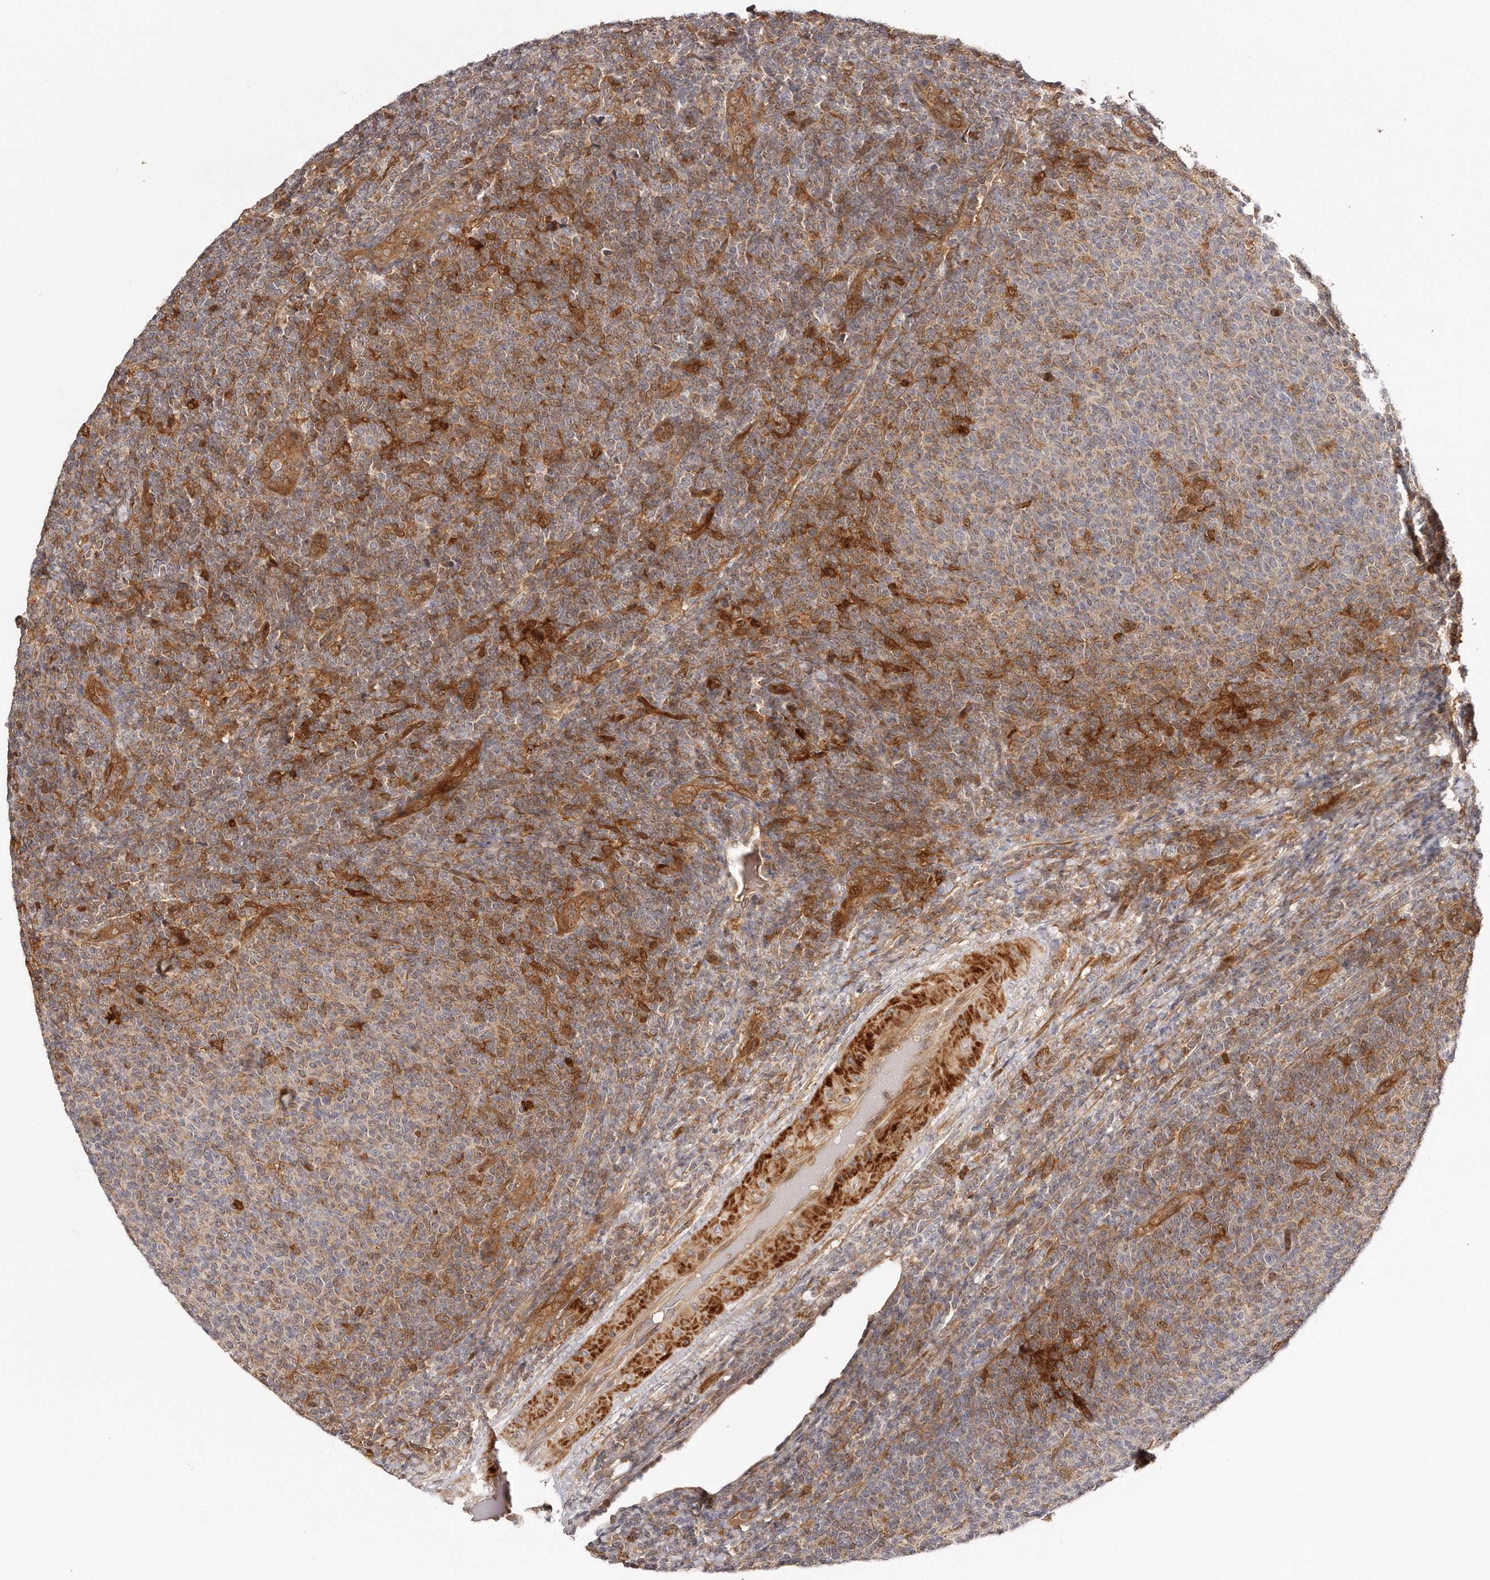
{"staining": {"intensity": "moderate", "quantity": "<25%", "location": "cytoplasmic/membranous"}, "tissue": "lymphoma", "cell_type": "Tumor cells", "image_type": "cancer", "snomed": [{"axis": "morphology", "description": "Malignant lymphoma, non-Hodgkin's type, Low grade"}, {"axis": "topography", "description": "Lymph node"}], "caption": "Human malignant lymphoma, non-Hodgkin's type (low-grade) stained with a brown dye demonstrates moderate cytoplasmic/membranous positive staining in about <25% of tumor cells.", "gene": "GBP4", "patient": {"sex": "male", "age": 66}}